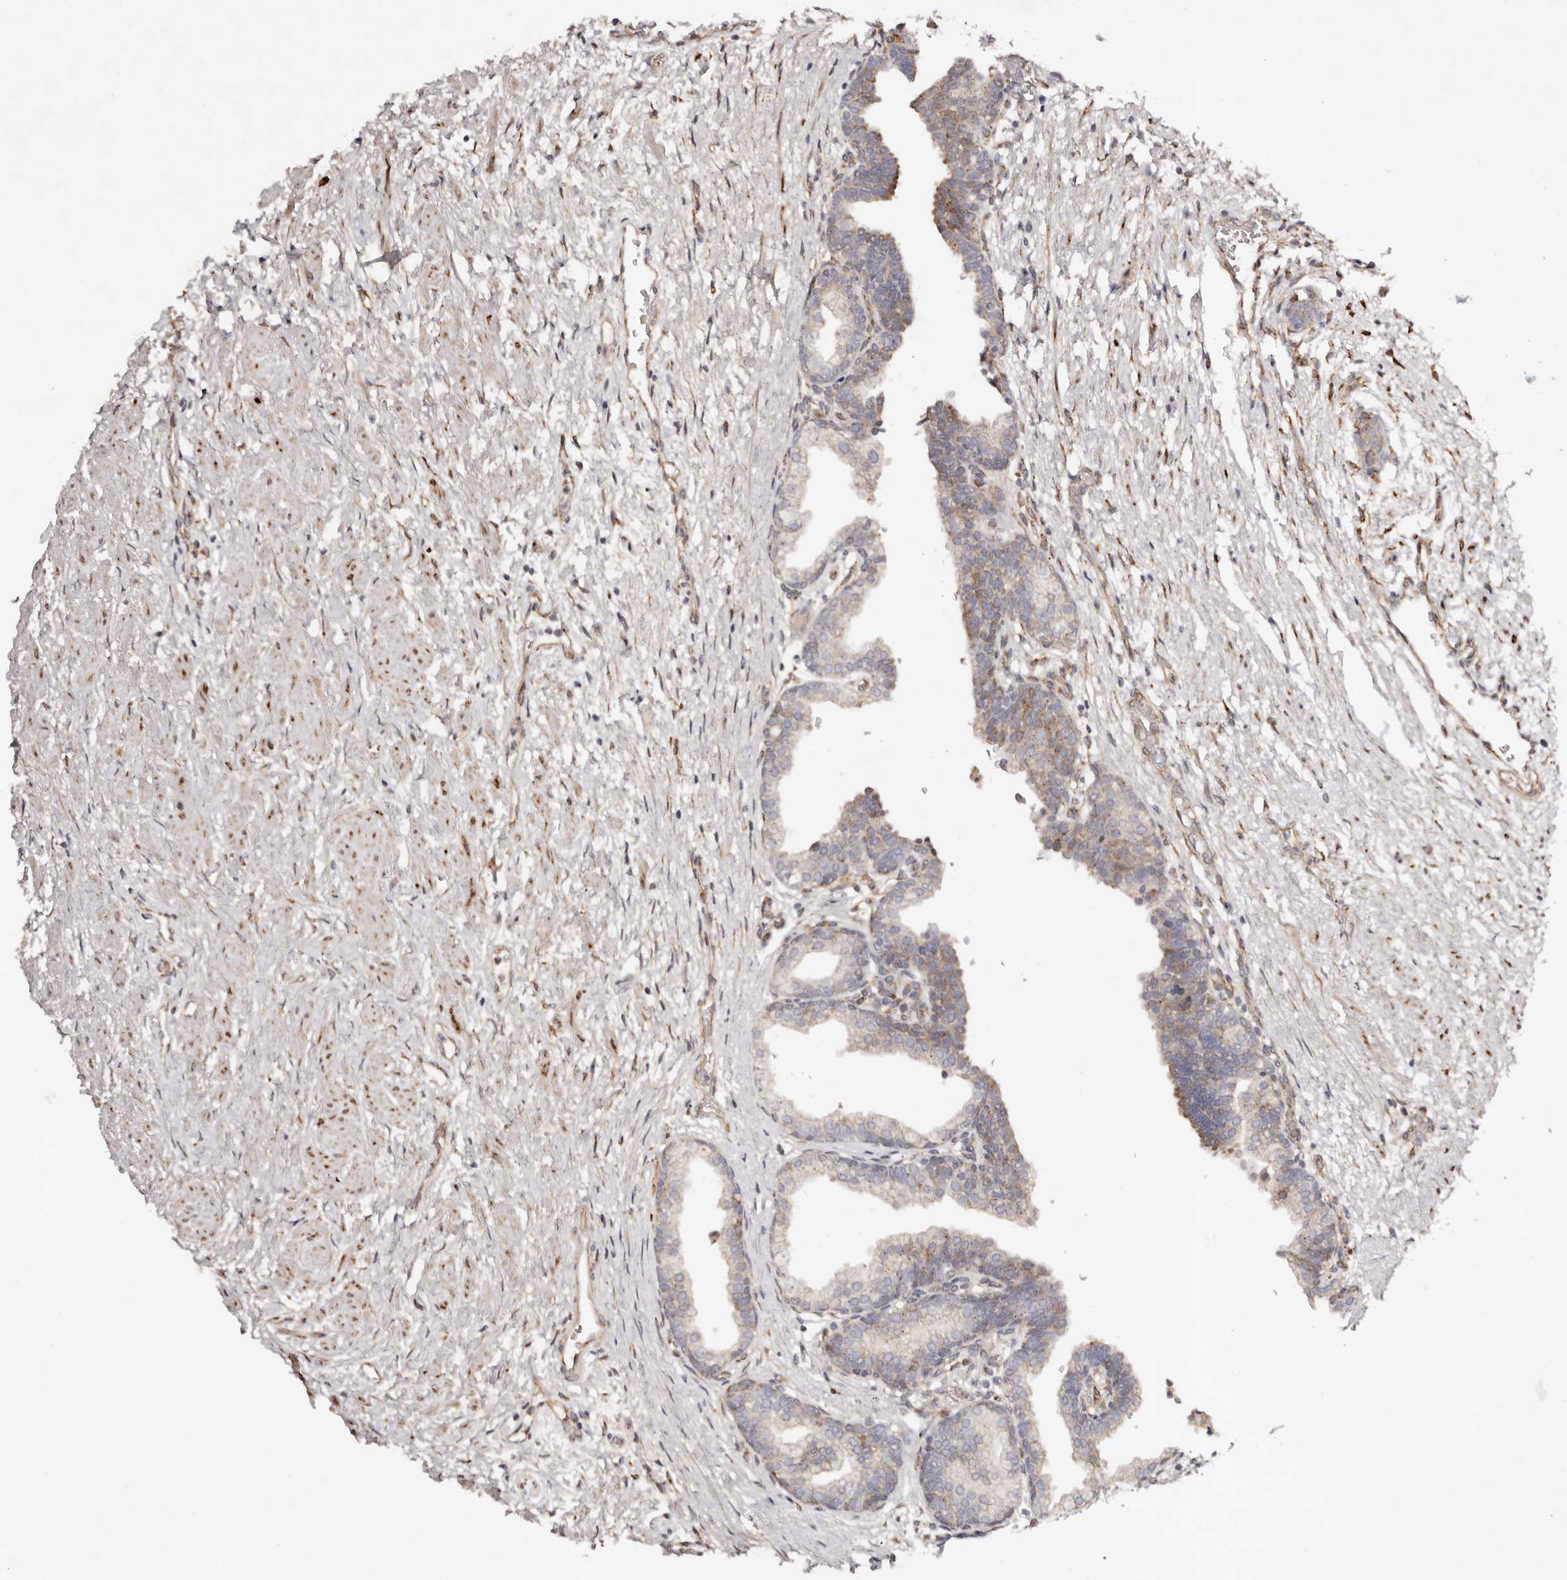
{"staining": {"intensity": "moderate", "quantity": "<25%", "location": "cytoplasmic/membranous"}, "tissue": "prostate", "cell_type": "Glandular cells", "image_type": "normal", "snomed": [{"axis": "morphology", "description": "Normal tissue, NOS"}, {"axis": "topography", "description": "Prostate"}], "caption": "Moderate cytoplasmic/membranous positivity is identified in approximately <25% of glandular cells in benign prostate.", "gene": "SERPINH1", "patient": {"sex": "male", "age": 48}}